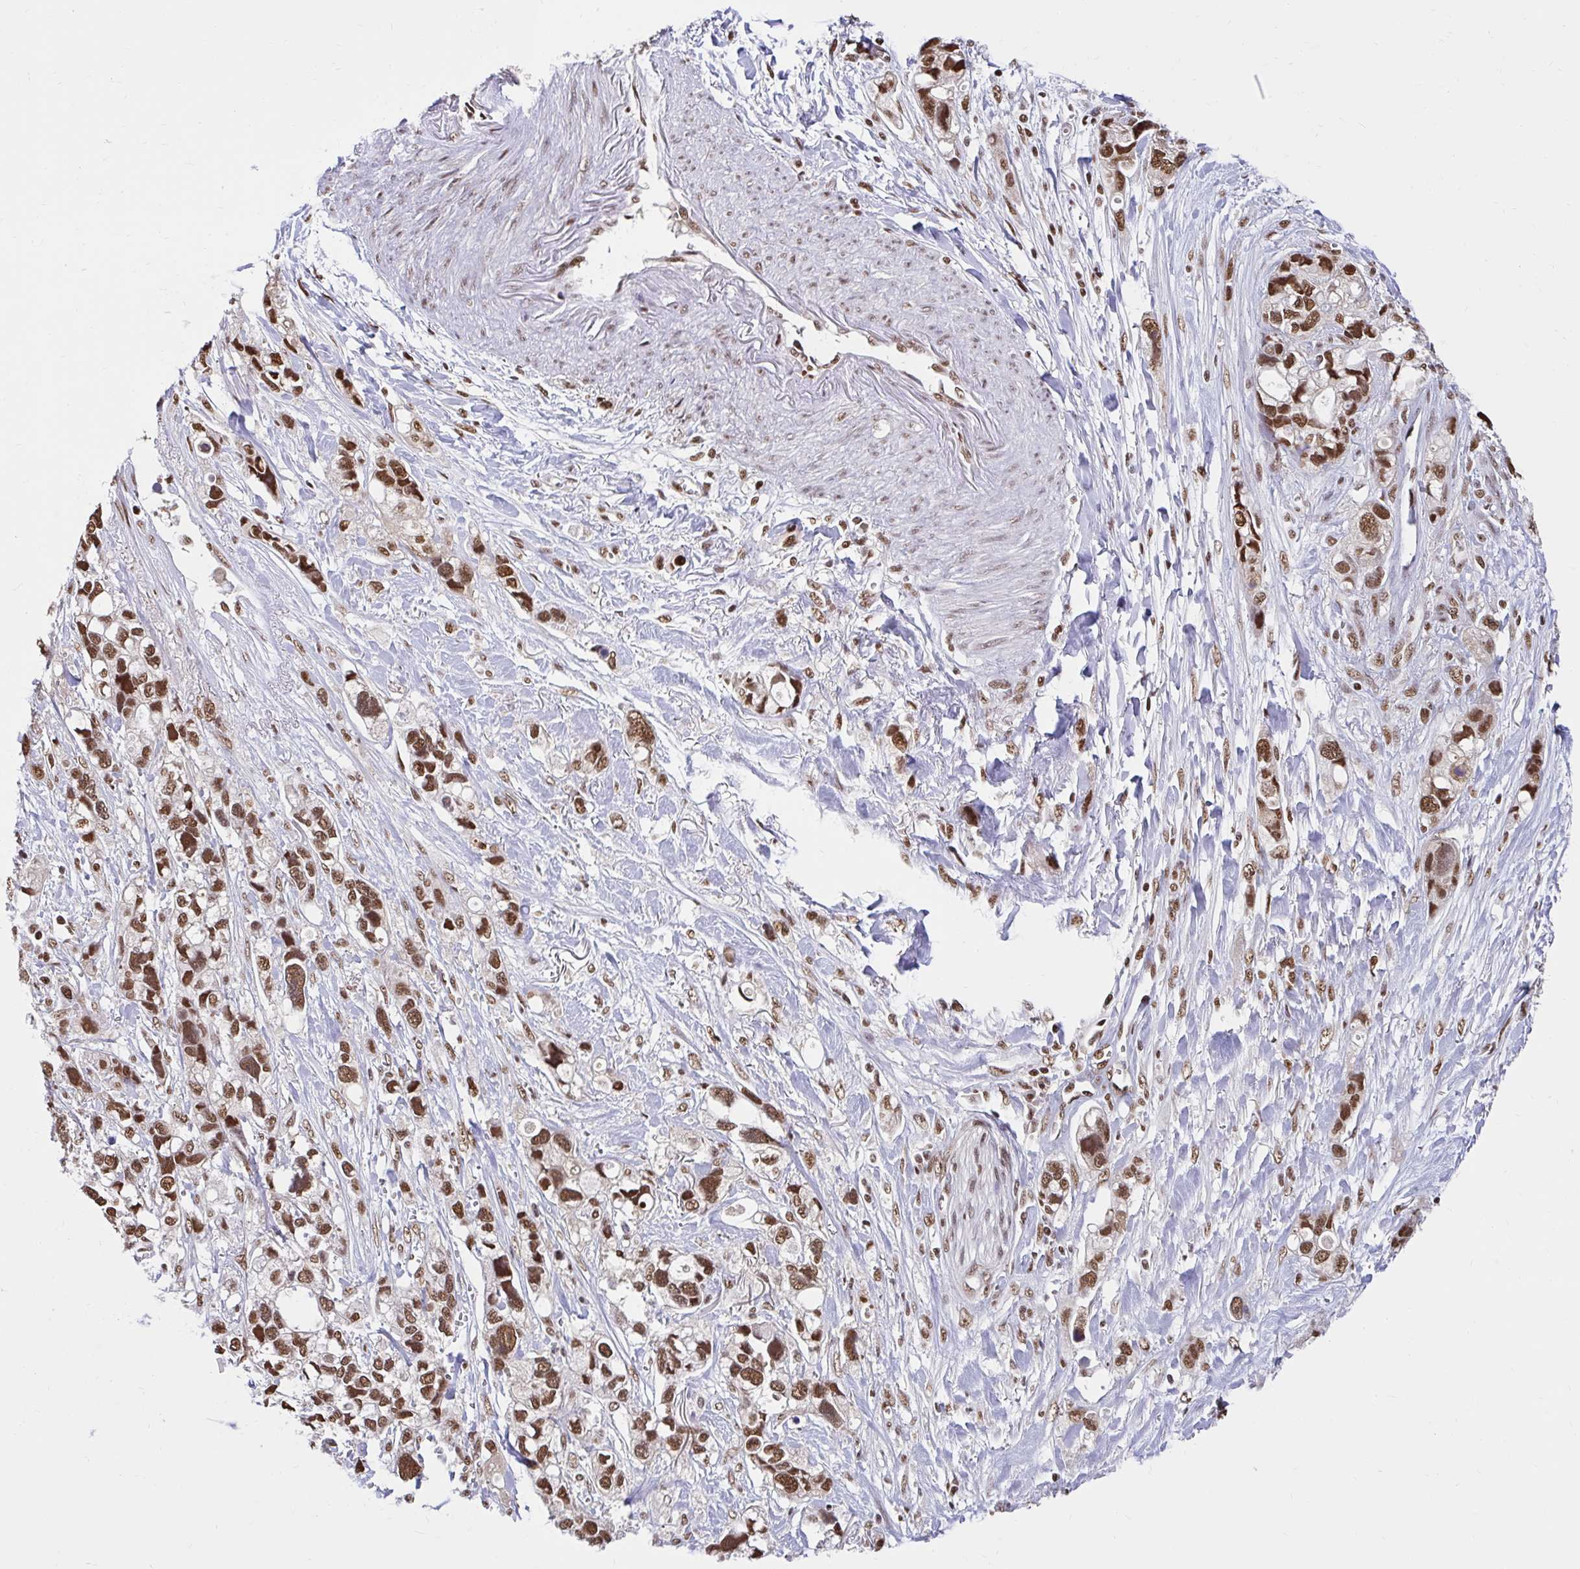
{"staining": {"intensity": "moderate", "quantity": ">75%", "location": "nuclear"}, "tissue": "stomach cancer", "cell_type": "Tumor cells", "image_type": "cancer", "snomed": [{"axis": "morphology", "description": "Adenocarcinoma, NOS"}, {"axis": "topography", "description": "Stomach, upper"}], "caption": "High-magnification brightfield microscopy of stomach adenocarcinoma stained with DAB (brown) and counterstained with hematoxylin (blue). tumor cells exhibit moderate nuclear positivity is present in approximately>75% of cells. (DAB (3,3'-diaminobenzidine) IHC, brown staining for protein, blue staining for nuclei).", "gene": "ABCA9", "patient": {"sex": "female", "age": 81}}